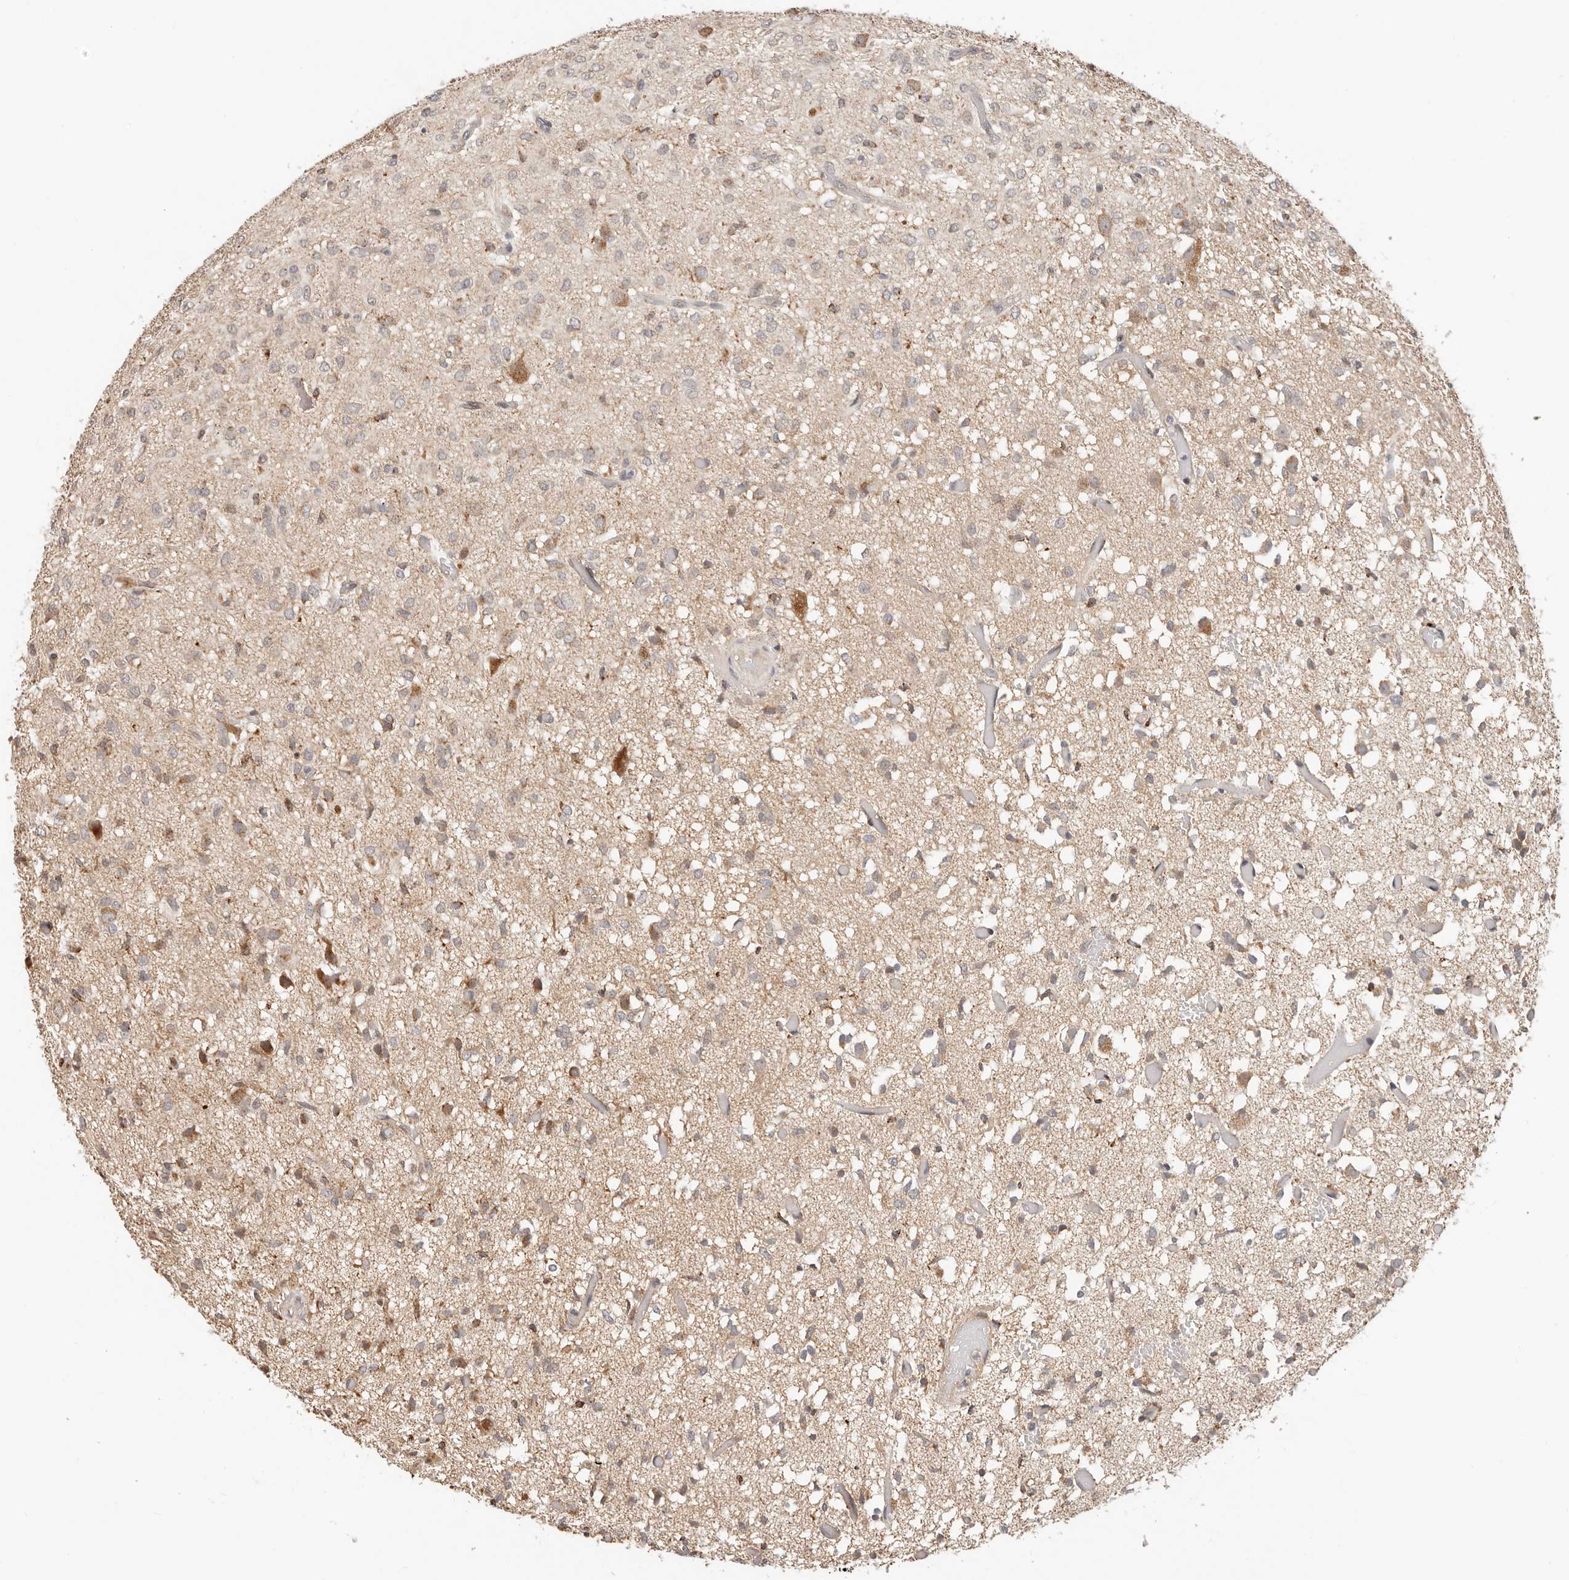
{"staining": {"intensity": "weak", "quantity": "25%-75%", "location": "cytoplasmic/membranous"}, "tissue": "glioma", "cell_type": "Tumor cells", "image_type": "cancer", "snomed": [{"axis": "morphology", "description": "Glioma, malignant, High grade"}, {"axis": "topography", "description": "Brain"}], "caption": "Immunohistochemical staining of human glioma demonstrates low levels of weak cytoplasmic/membranous protein expression in approximately 25%-75% of tumor cells.", "gene": "ZRANB1", "patient": {"sex": "female", "age": 59}}